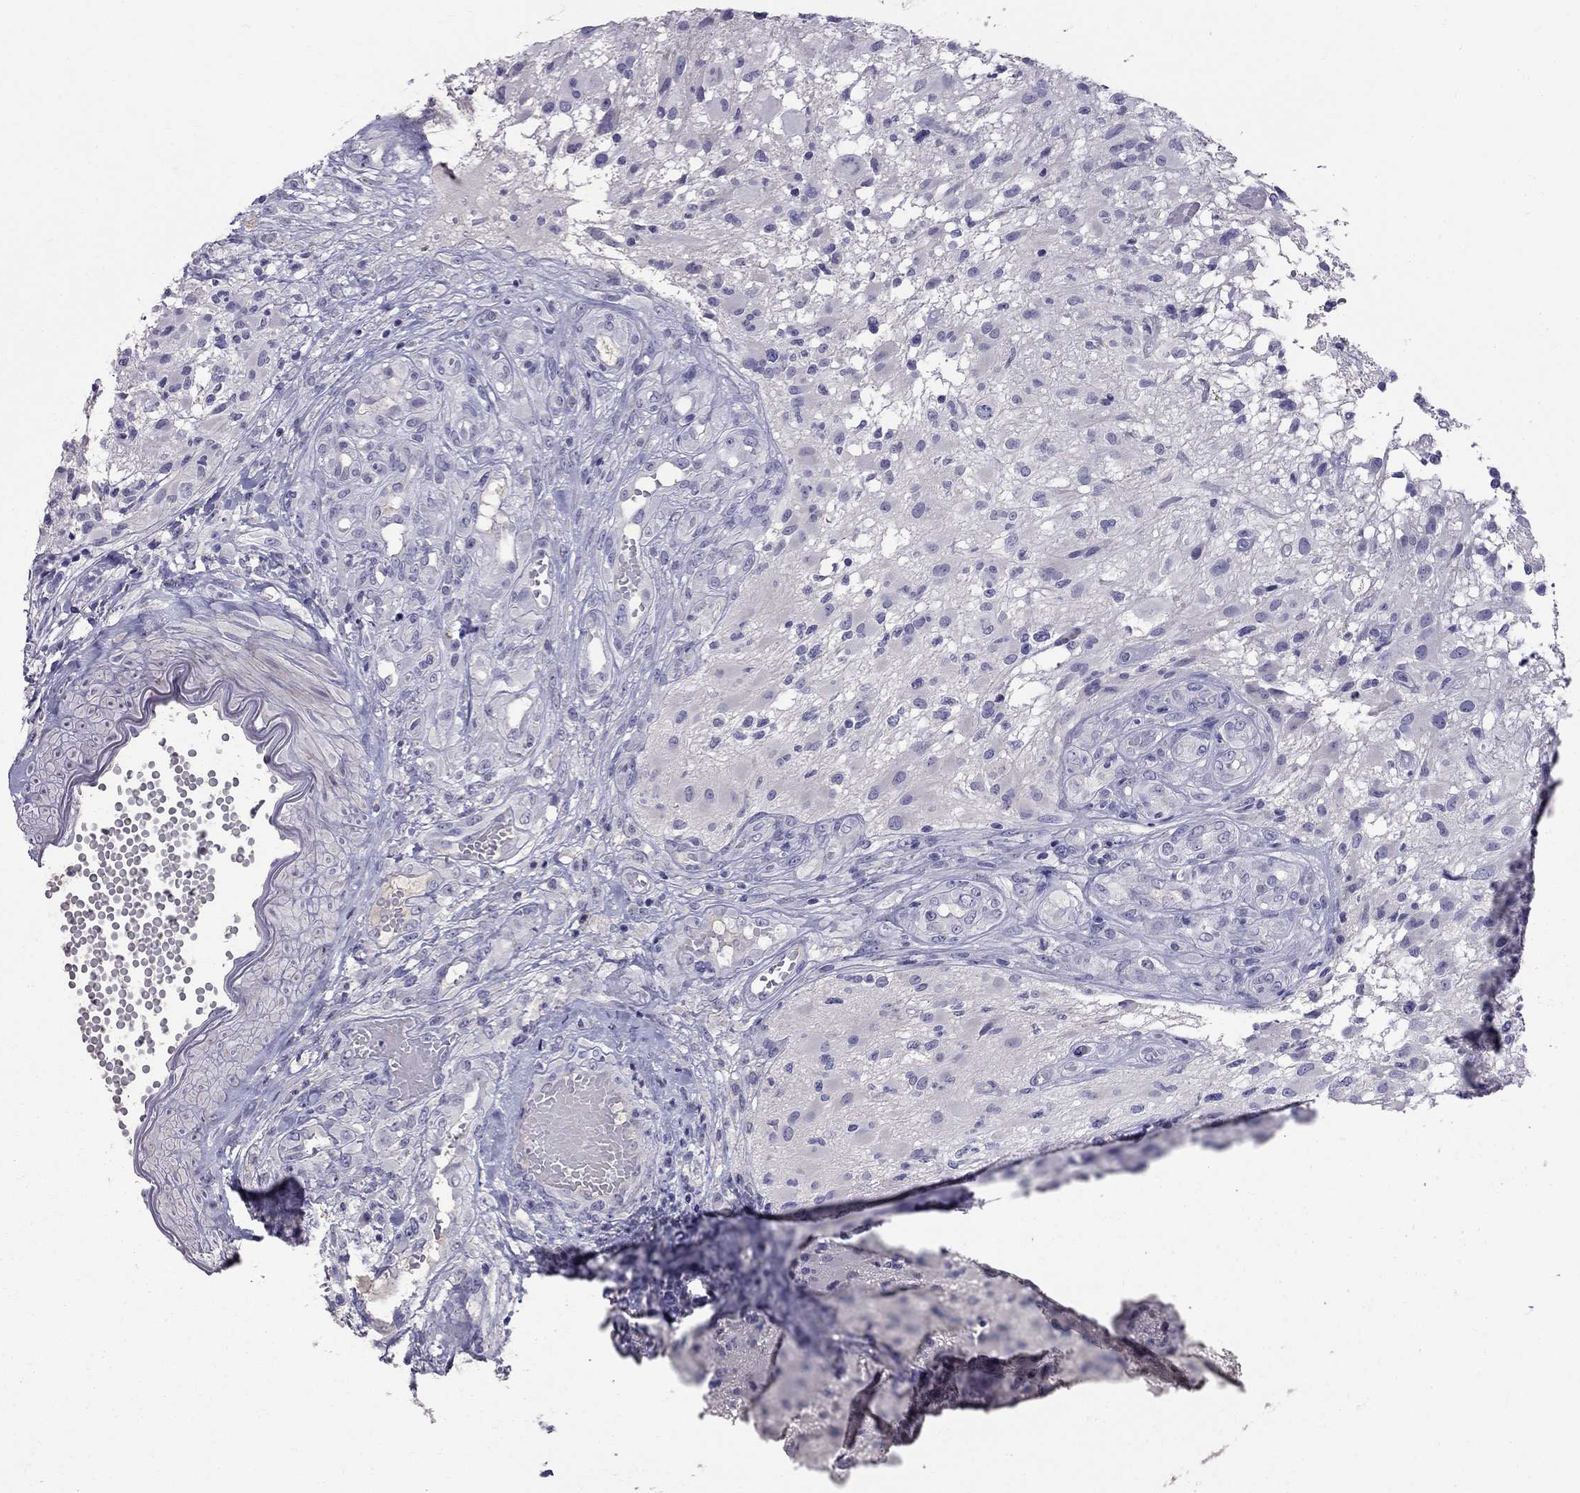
{"staining": {"intensity": "negative", "quantity": "none", "location": "none"}, "tissue": "glioma", "cell_type": "Tumor cells", "image_type": "cancer", "snomed": [{"axis": "morphology", "description": "Glioma, malignant, High grade"}, {"axis": "topography", "description": "Brain"}], "caption": "DAB immunohistochemical staining of glioma exhibits no significant staining in tumor cells.", "gene": "CFAP91", "patient": {"sex": "female", "age": 63}}